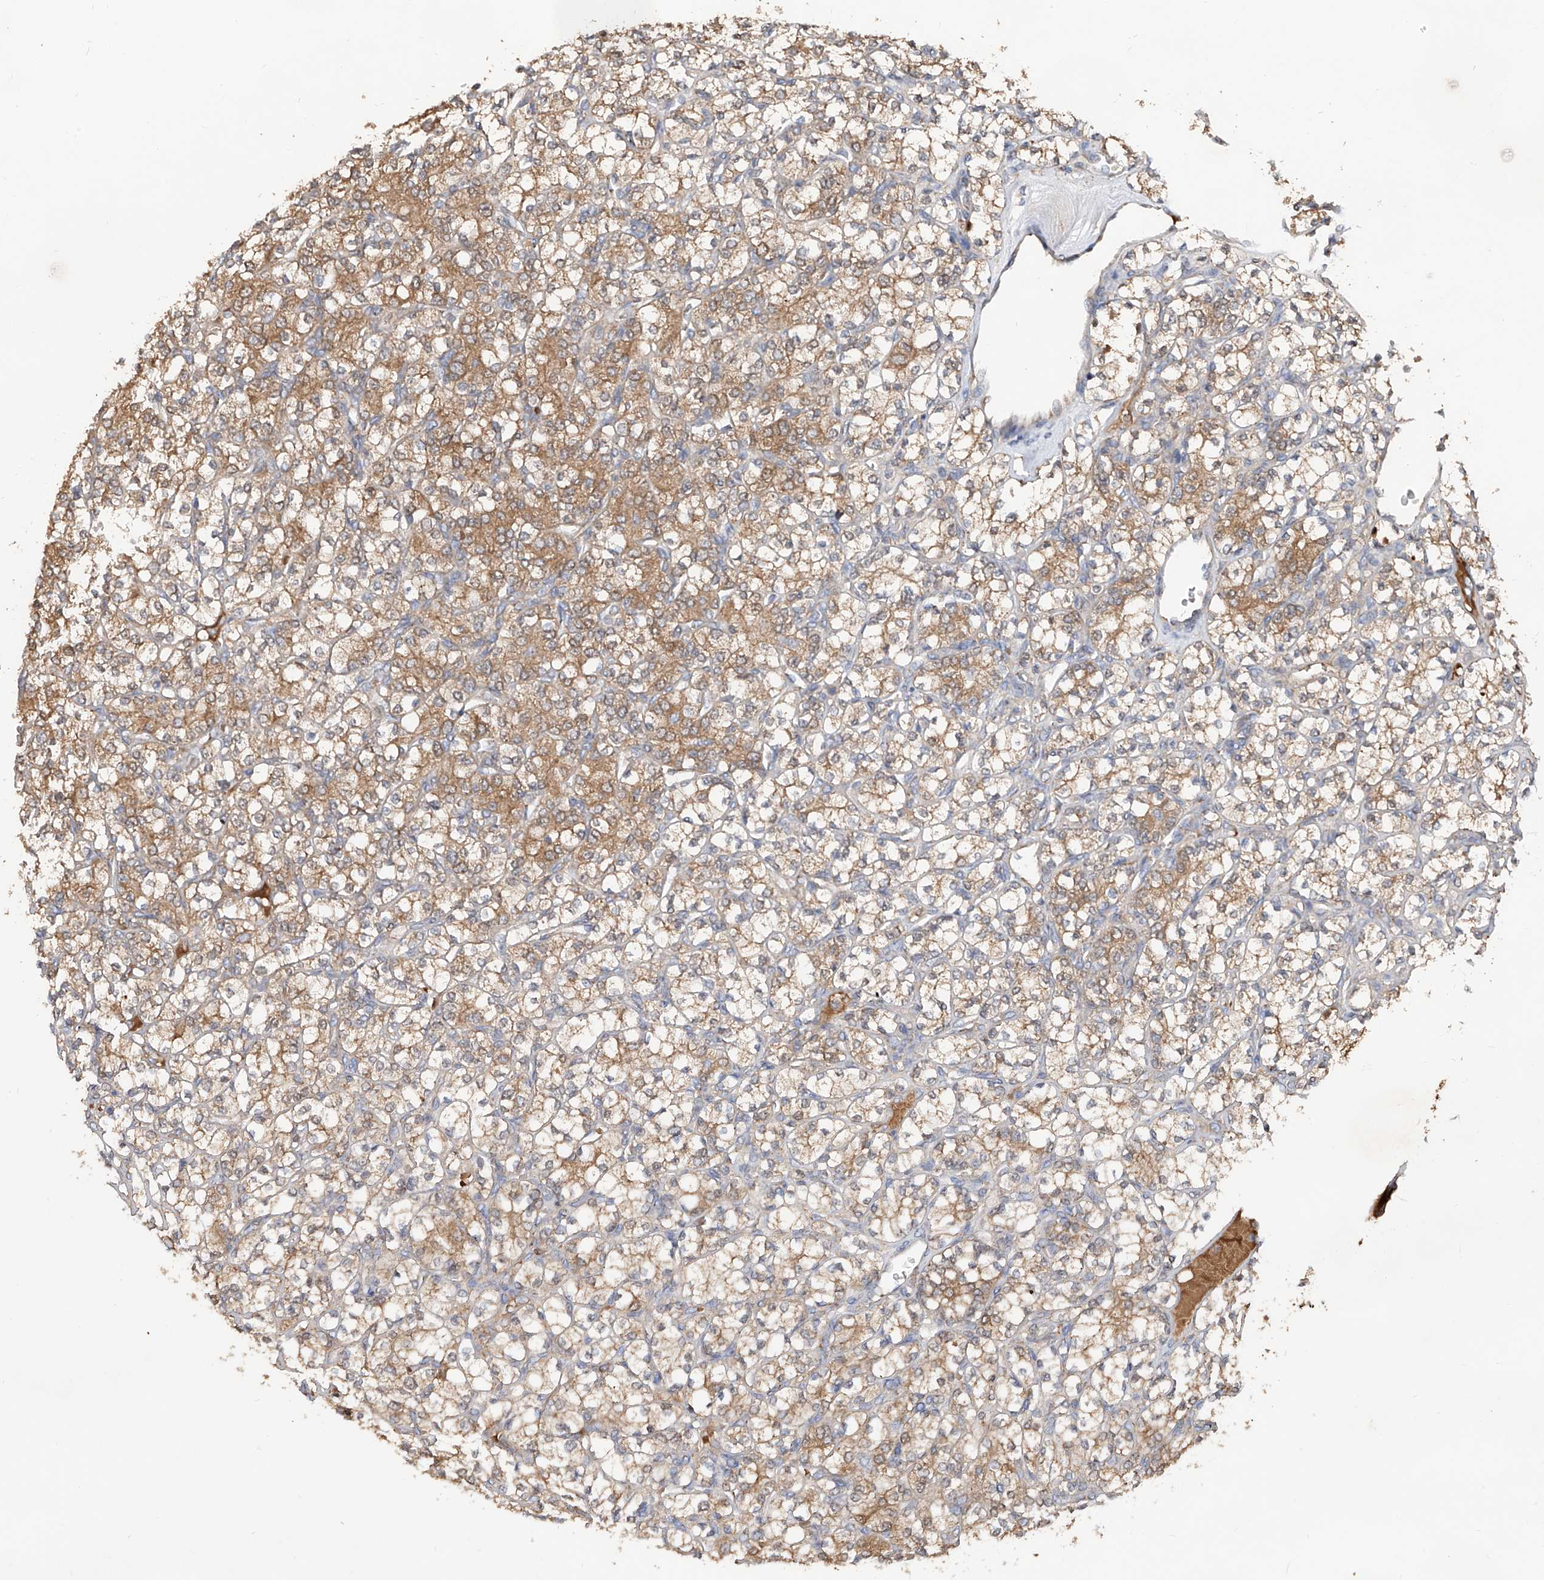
{"staining": {"intensity": "moderate", "quantity": ">75%", "location": "cytoplasmic/membranous"}, "tissue": "renal cancer", "cell_type": "Tumor cells", "image_type": "cancer", "snomed": [{"axis": "morphology", "description": "Adenocarcinoma, NOS"}, {"axis": "topography", "description": "Kidney"}], "caption": "Tumor cells reveal medium levels of moderate cytoplasmic/membranous positivity in approximately >75% of cells in human renal adenocarcinoma.", "gene": "EDN1", "patient": {"sex": "male", "age": 77}}